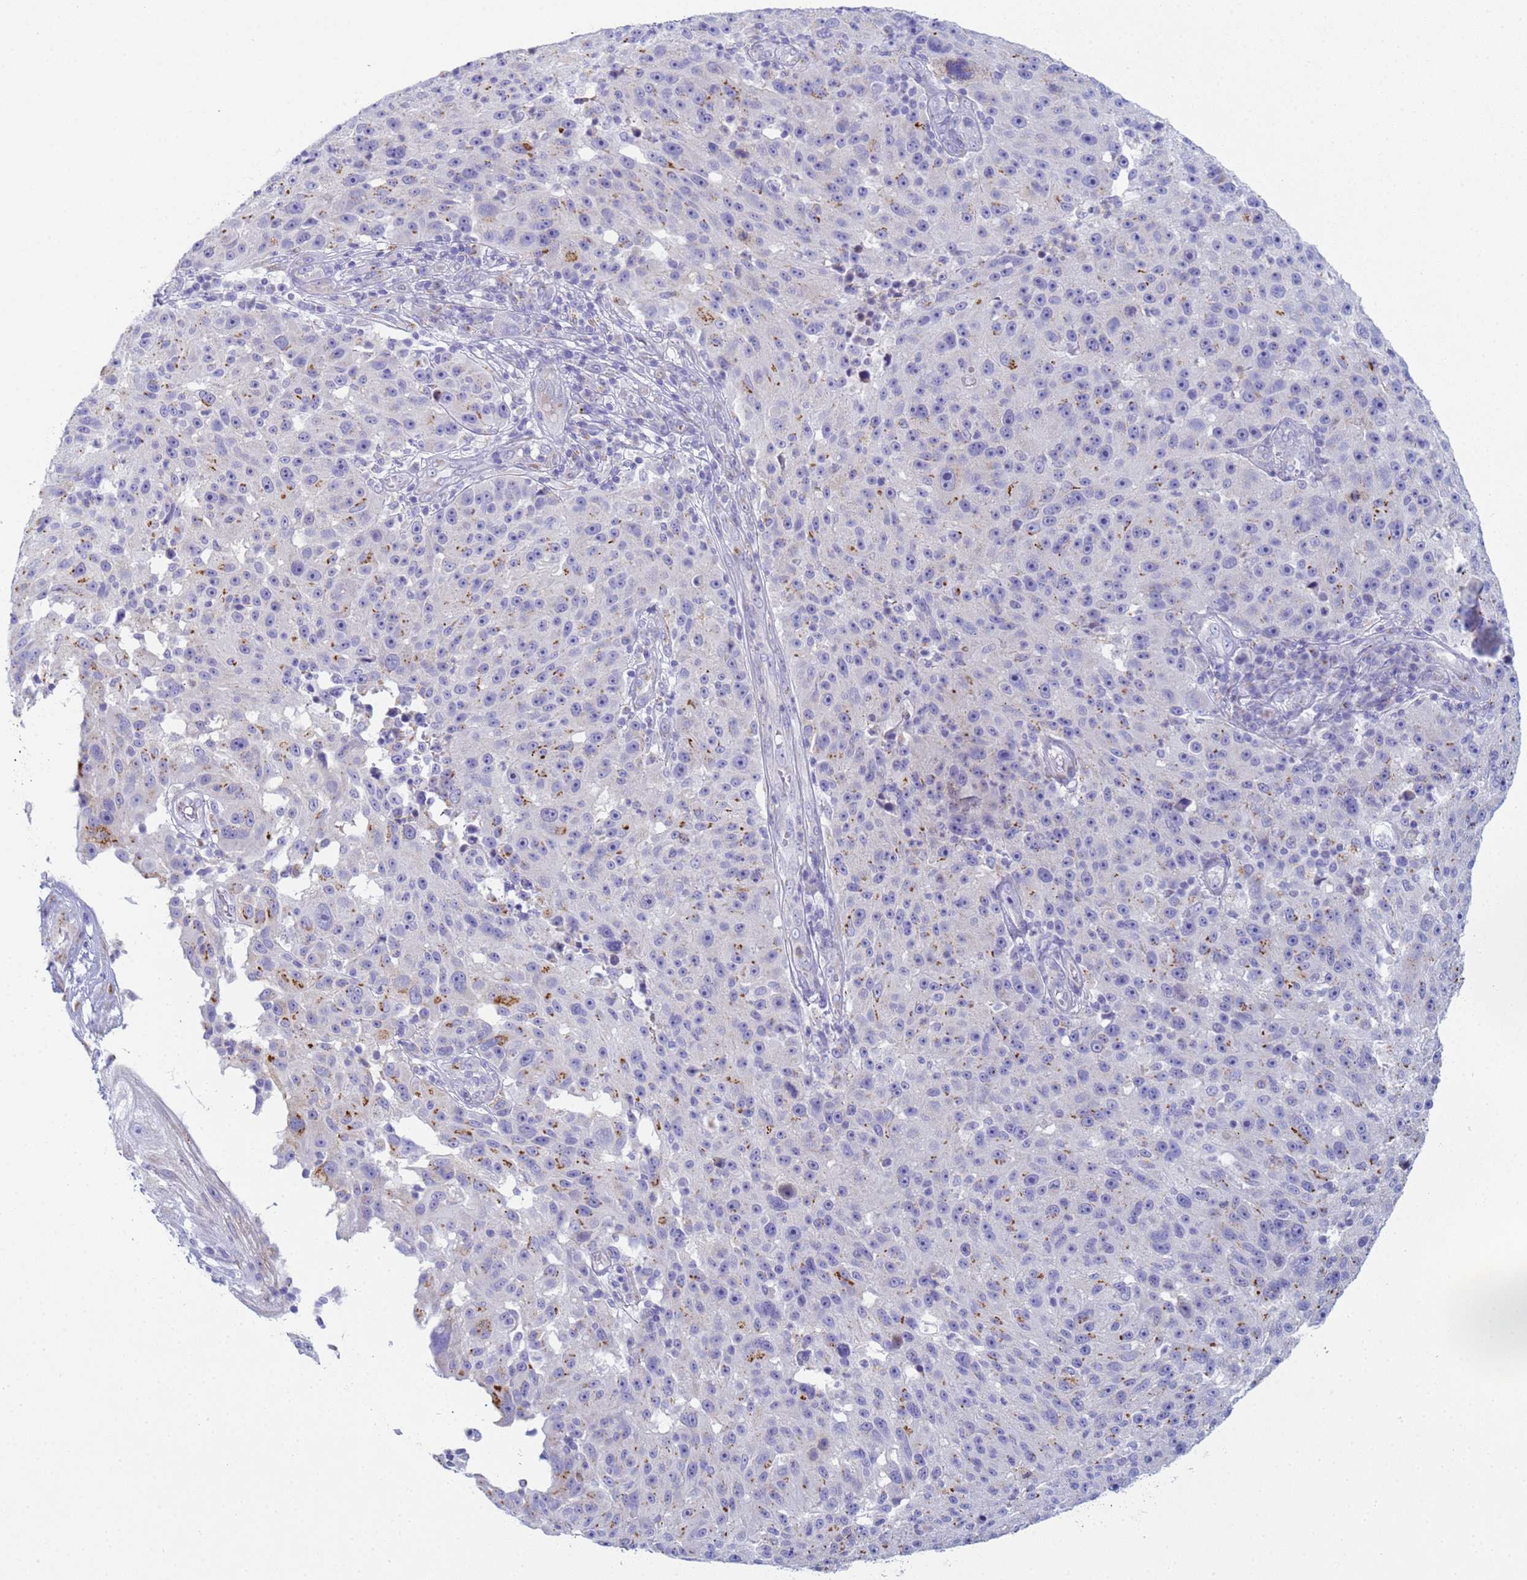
{"staining": {"intensity": "moderate", "quantity": "<25%", "location": "cytoplasmic/membranous"}, "tissue": "melanoma", "cell_type": "Tumor cells", "image_type": "cancer", "snomed": [{"axis": "morphology", "description": "Malignant melanoma, NOS"}, {"axis": "topography", "description": "Skin"}], "caption": "There is low levels of moderate cytoplasmic/membranous staining in tumor cells of melanoma, as demonstrated by immunohistochemical staining (brown color).", "gene": "CR1", "patient": {"sex": "male", "age": 53}}